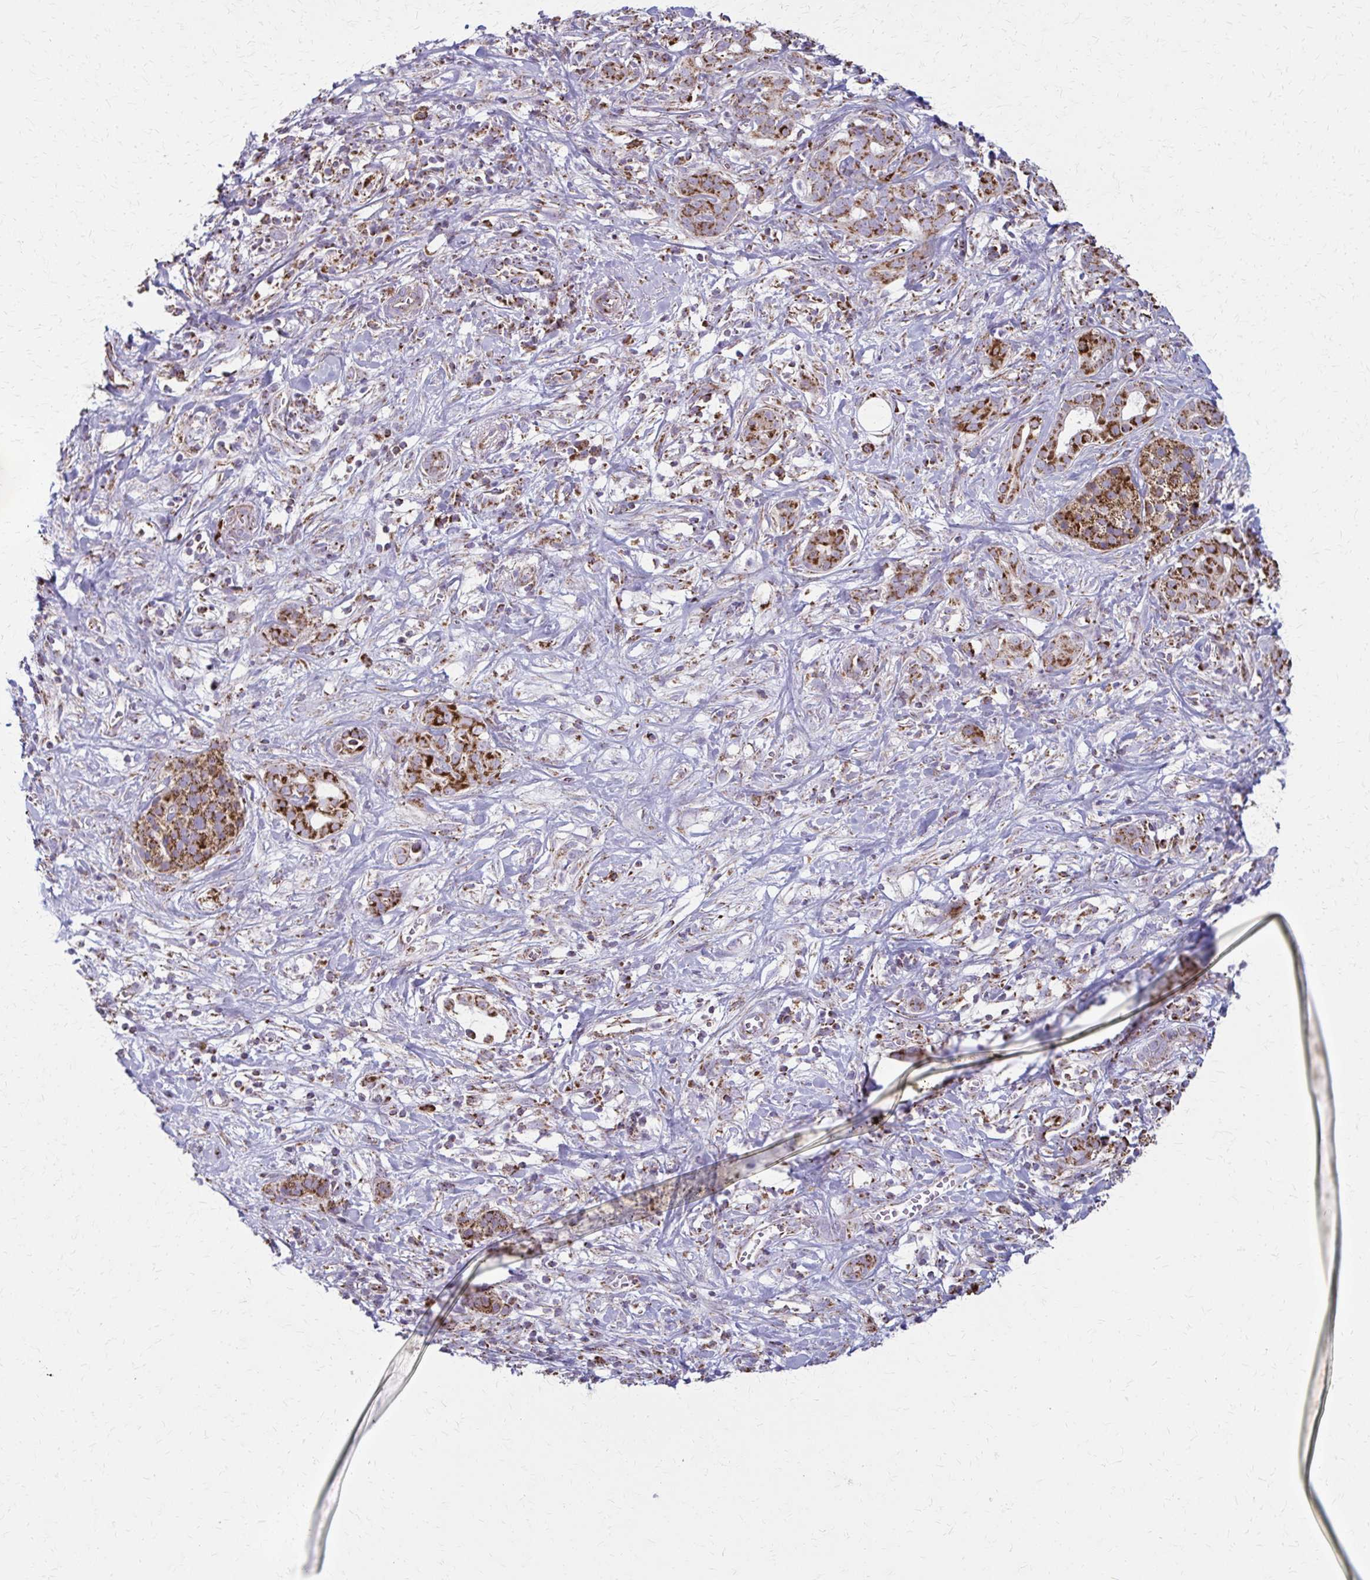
{"staining": {"intensity": "strong", "quantity": ">75%", "location": "cytoplasmic/membranous"}, "tissue": "pancreatic cancer", "cell_type": "Tumor cells", "image_type": "cancer", "snomed": [{"axis": "morphology", "description": "Adenocarcinoma, NOS"}, {"axis": "topography", "description": "Pancreas"}], "caption": "Tumor cells show high levels of strong cytoplasmic/membranous expression in about >75% of cells in human pancreatic cancer (adenocarcinoma).", "gene": "TVP23A", "patient": {"sex": "male", "age": 61}}